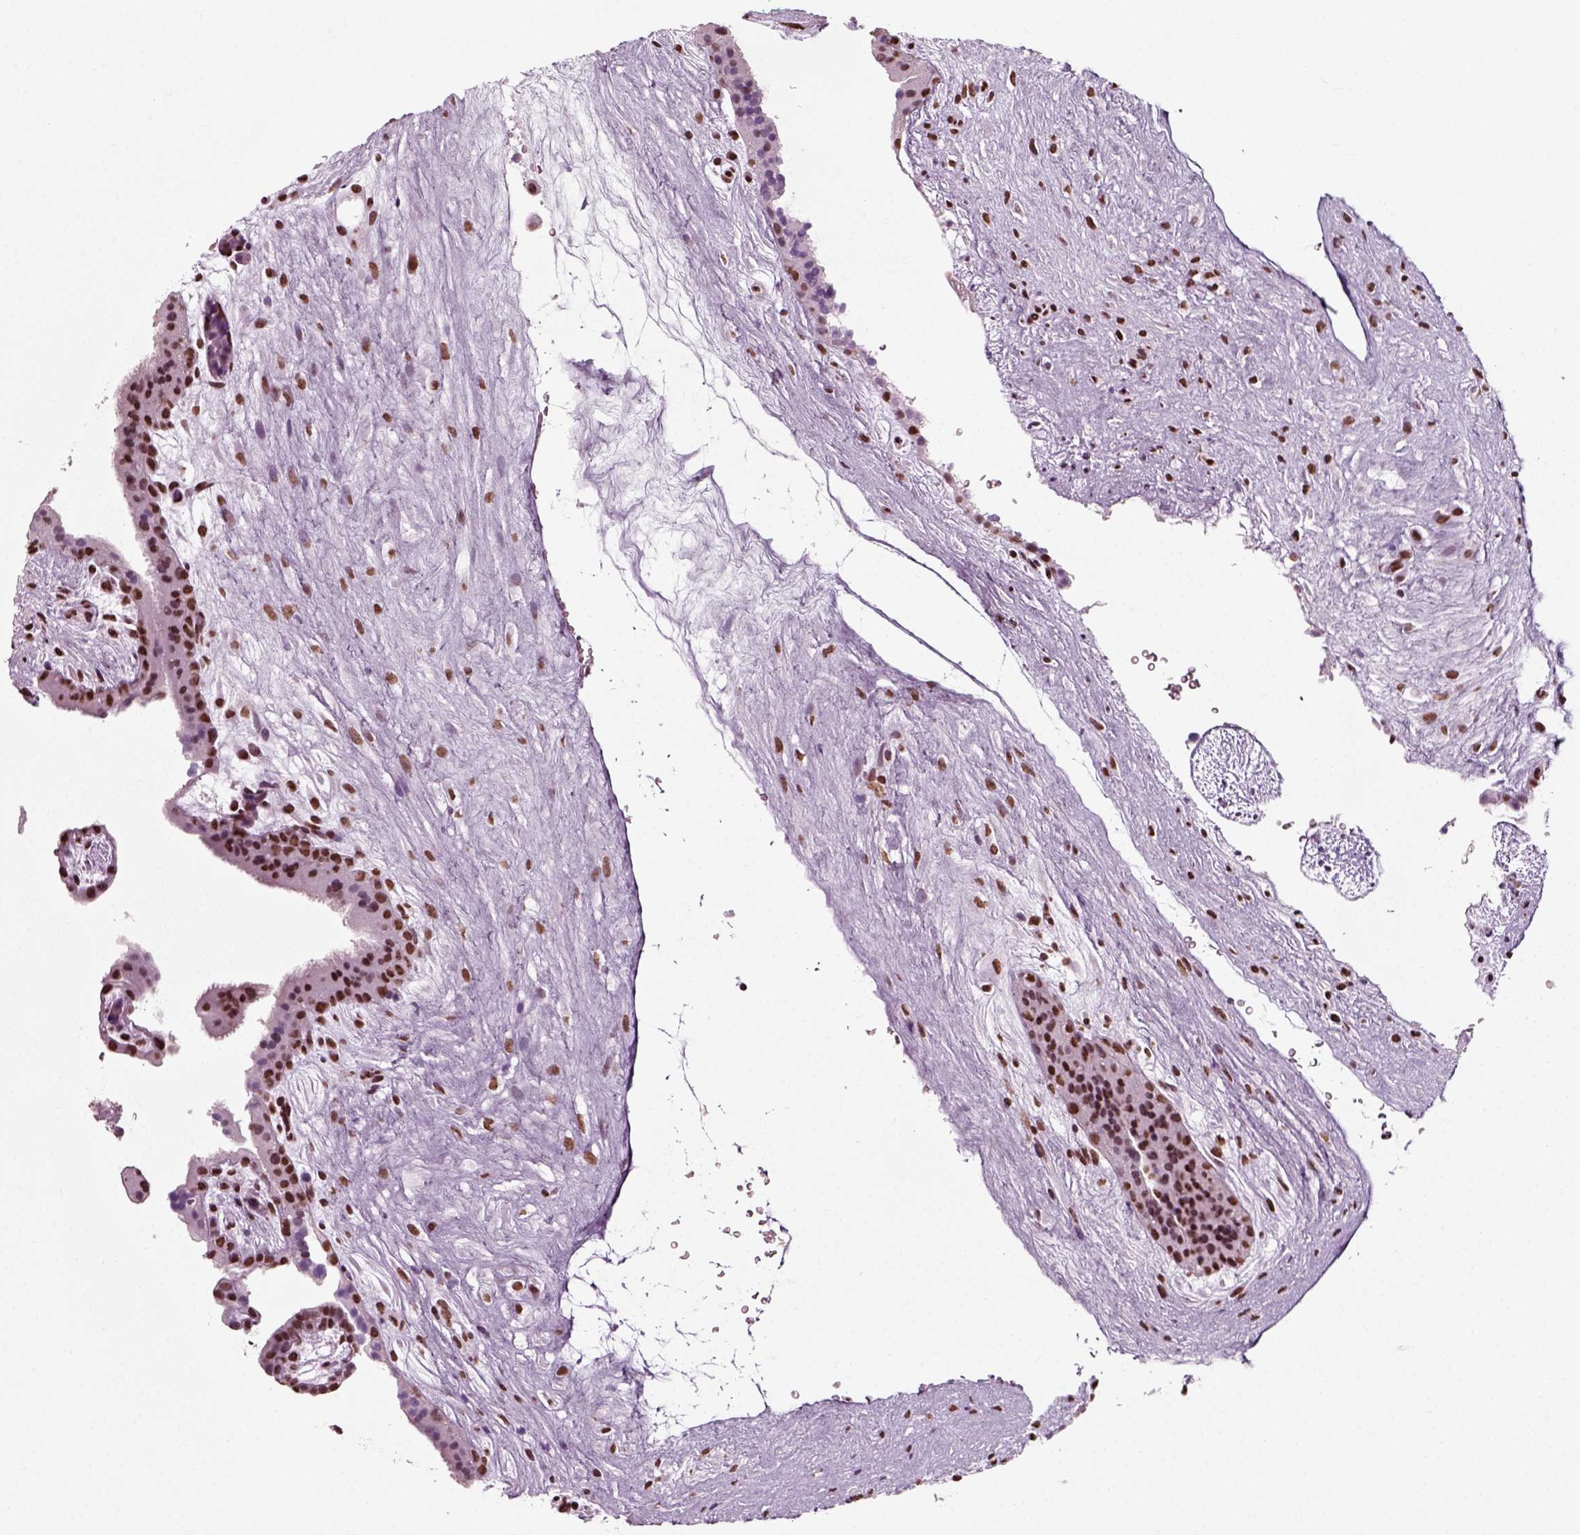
{"staining": {"intensity": "strong", "quantity": ">75%", "location": "nuclear"}, "tissue": "placenta", "cell_type": "Decidual cells", "image_type": "normal", "snomed": [{"axis": "morphology", "description": "Normal tissue, NOS"}, {"axis": "topography", "description": "Placenta"}], "caption": "Protein staining exhibits strong nuclear staining in approximately >75% of decidual cells in unremarkable placenta. Using DAB (3,3'-diaminobenzidine) (brown) and hematoxylin (blue) stains, captured at high magnification using brightfield microscopy.", "gene": "POLR1H", "patient": {"sex": "female", "age": 19}}